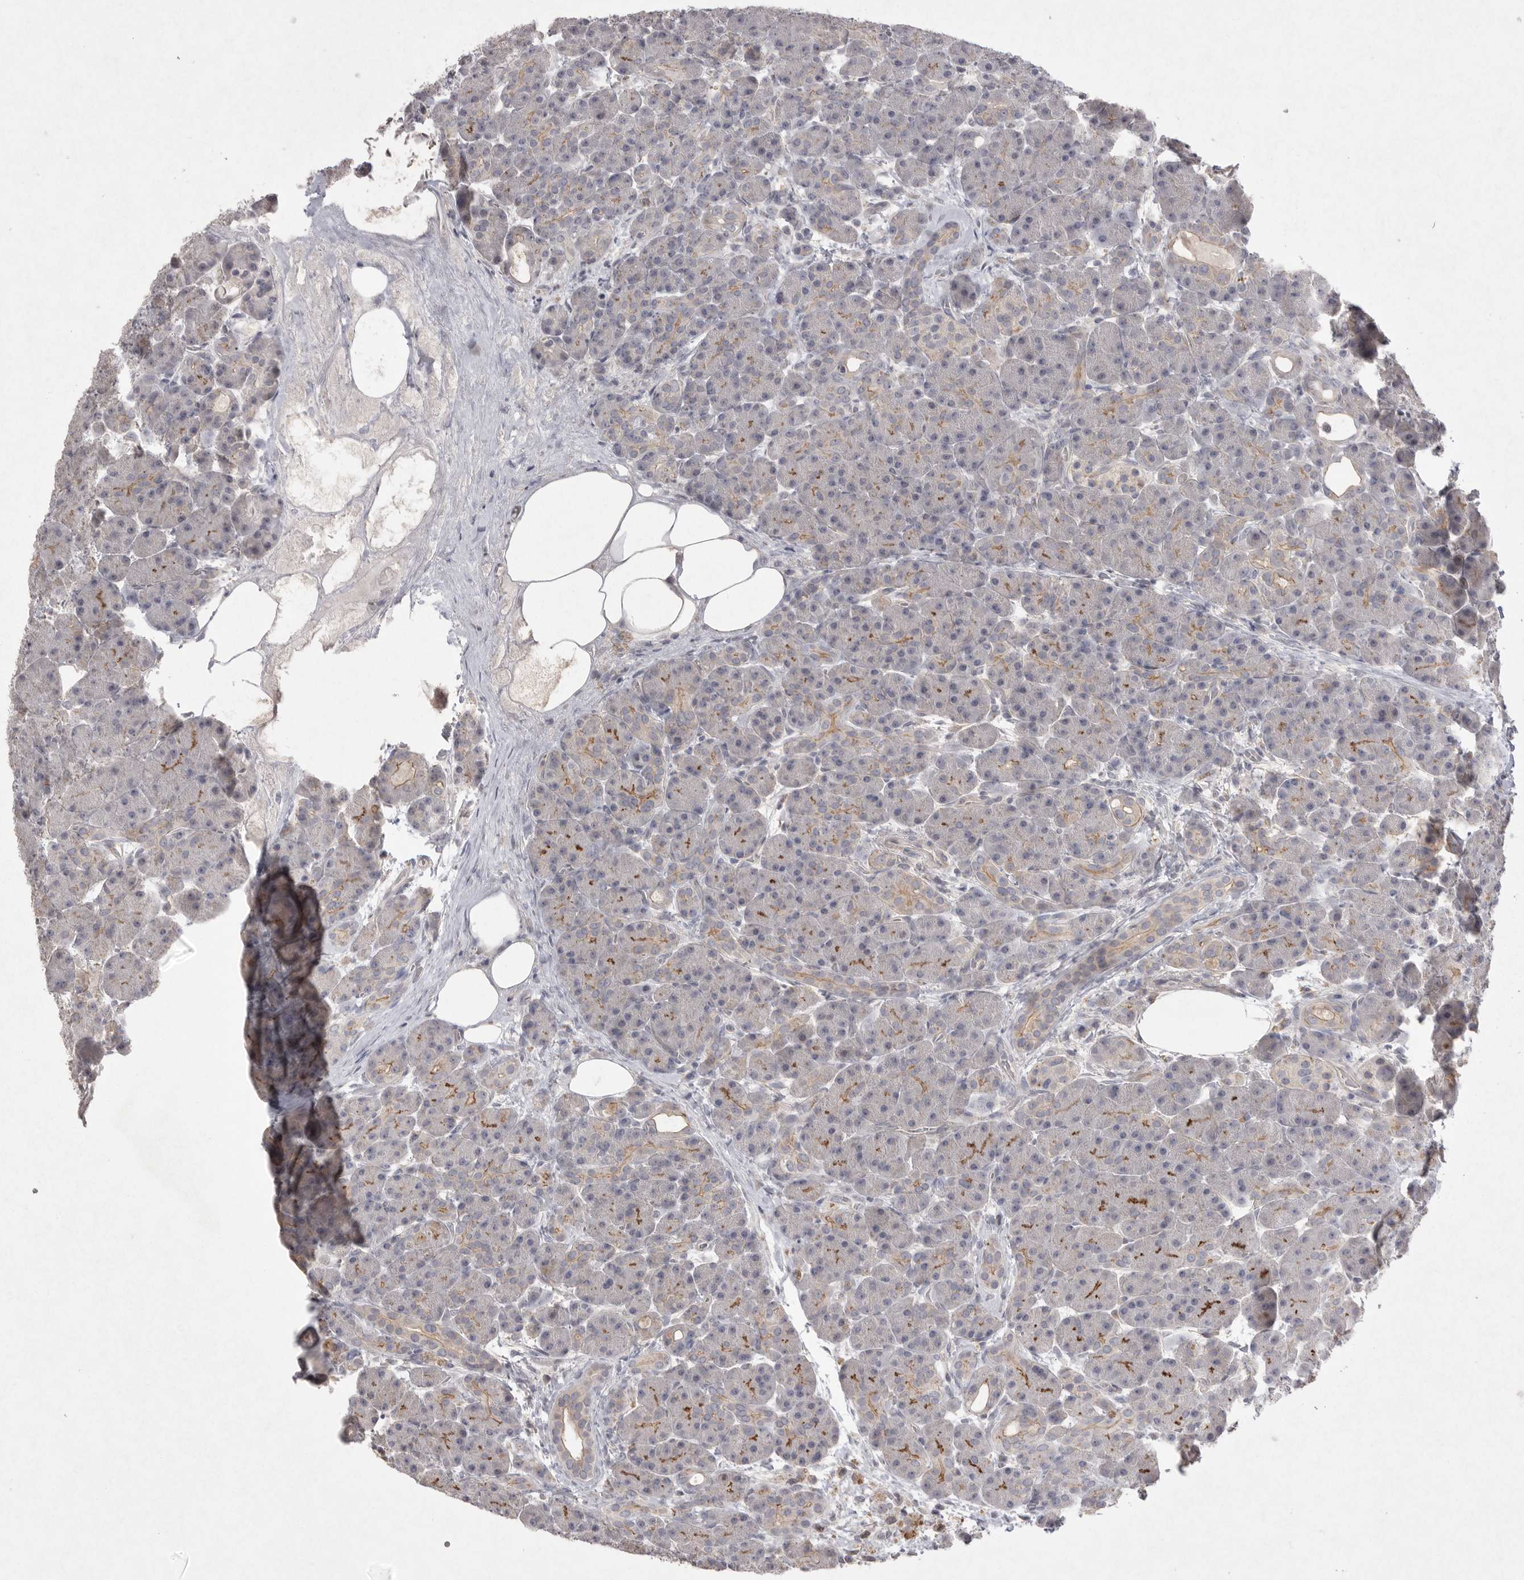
{"staining": {"intensity": "moderate", "quantity": "<25%", "location": "cytoplasmic/membranous"}, "tissue": "pancreas", "cell_type": "Exocrine glandular cells", "image_type": "normal", "snomed": [{"axis": "morphology", "description": "Normal tissue, NOS"}, {"axis": "topography", "description": "Pancreas"}], "caption": "An IHC histopathology image of normal tissue is shown. Protein staining in brown labels moderate cytoplasmic/membranous positivity in pancreas within exocrine glandular cells. The staining was performed using DAB (3,3'-diaminobenzidine), with brown indicating positive protein expression. Nuclei are stained blue with hematoxylin.", "gene": "VANGL2", "patient": {"sex": "male", "age": 63}}